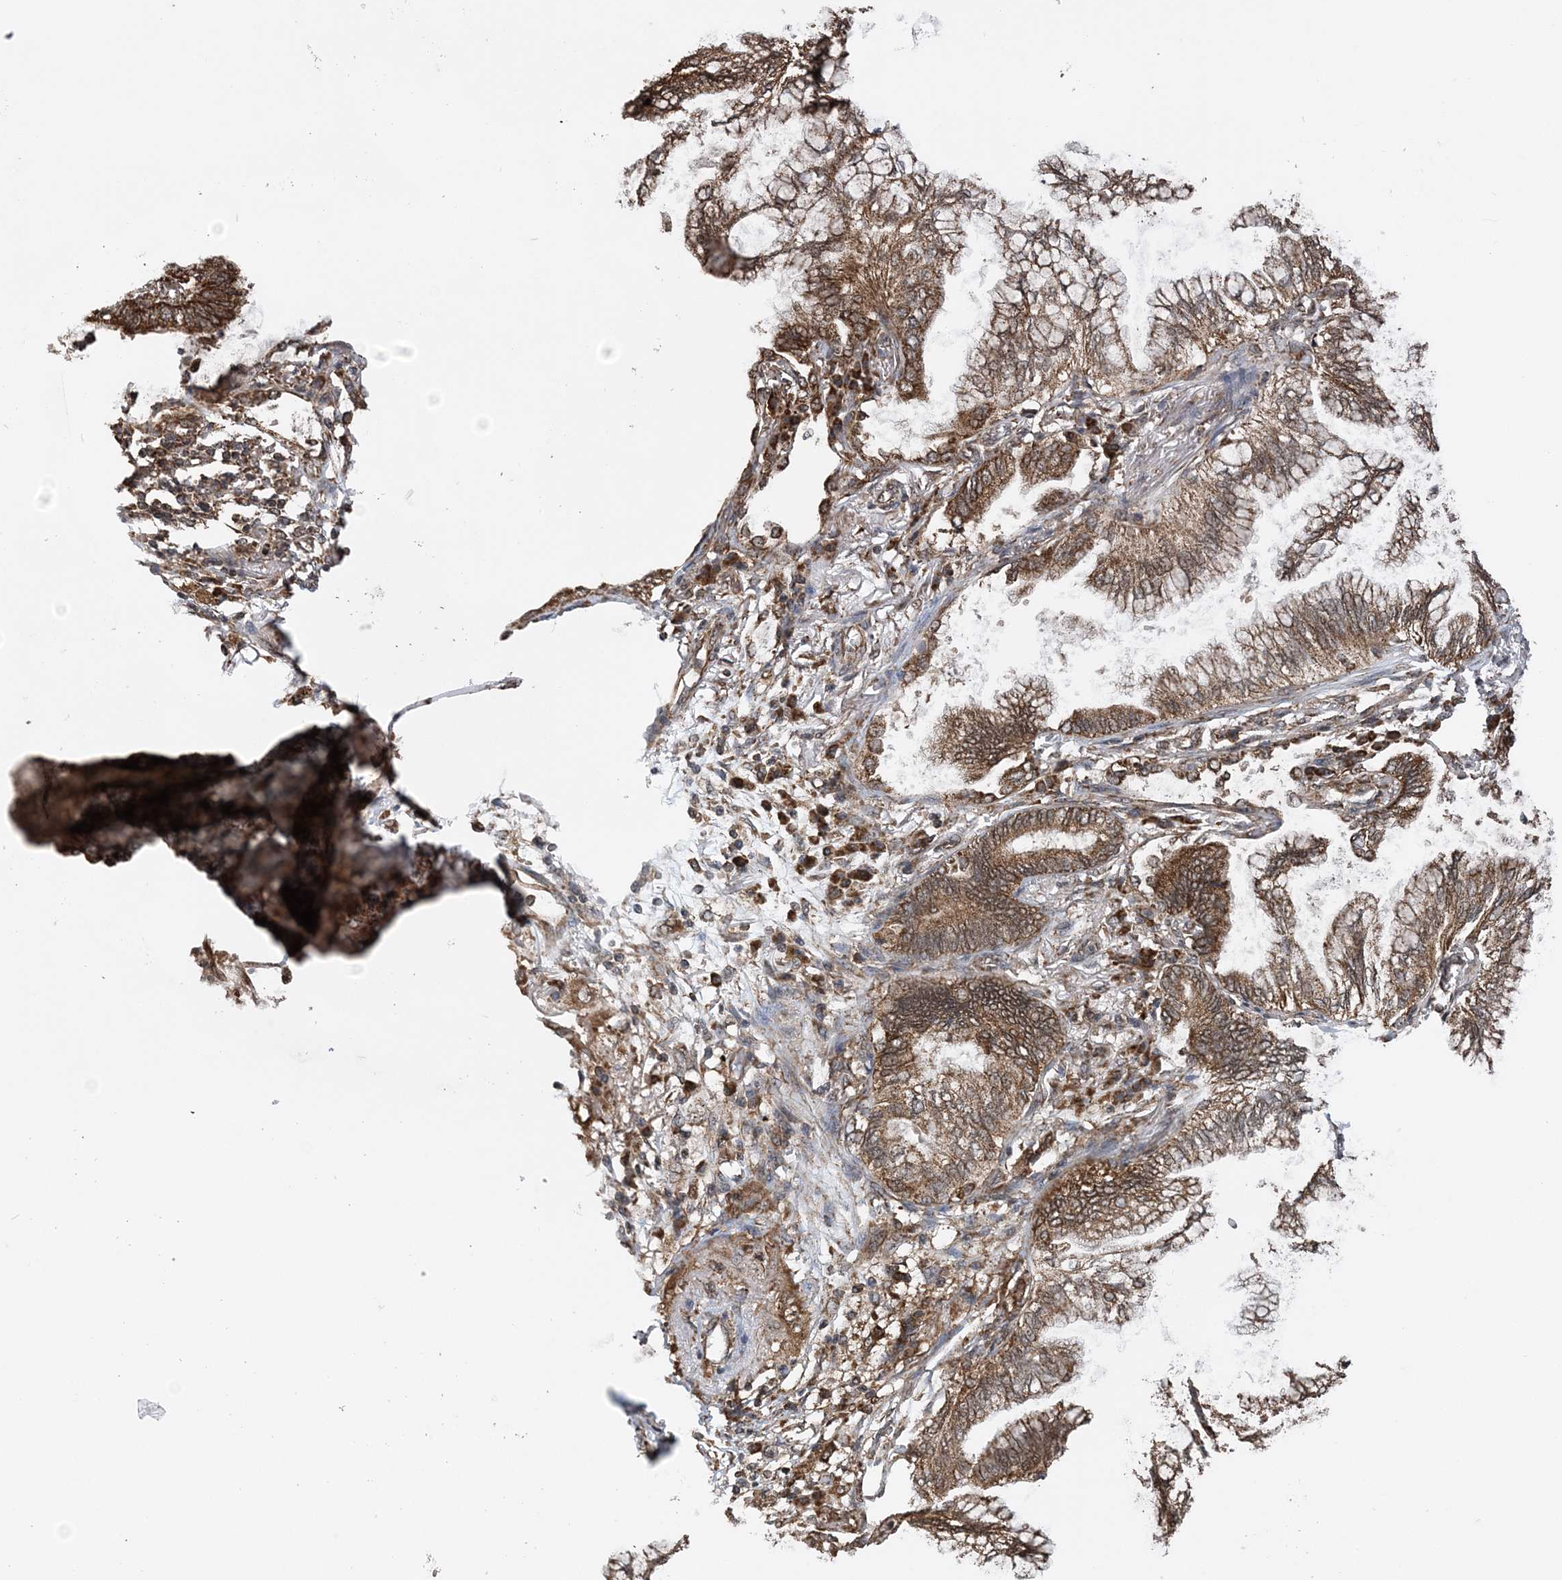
{"staining": {"intensity": "moderate", "quantity": ">75%", "location": "cytoplasmic/membranous"}, "tissue": "lung cancer", "cell_type": "Tumor cells", "image_type": "cancer", "snomed": [{"axis": "morphology", "description": "Adenocarcinoma, NOS"}, {"axis": "topography", "description": "Lung"}], "caption": "Immunohistochemical staining of lung cancer shows medium levels of moderate cytoplasmic/membranous staining in approximately >75% of tumor cells.", "gene": "PCBP1", "patient": {"sex": "female", "age": 70}}